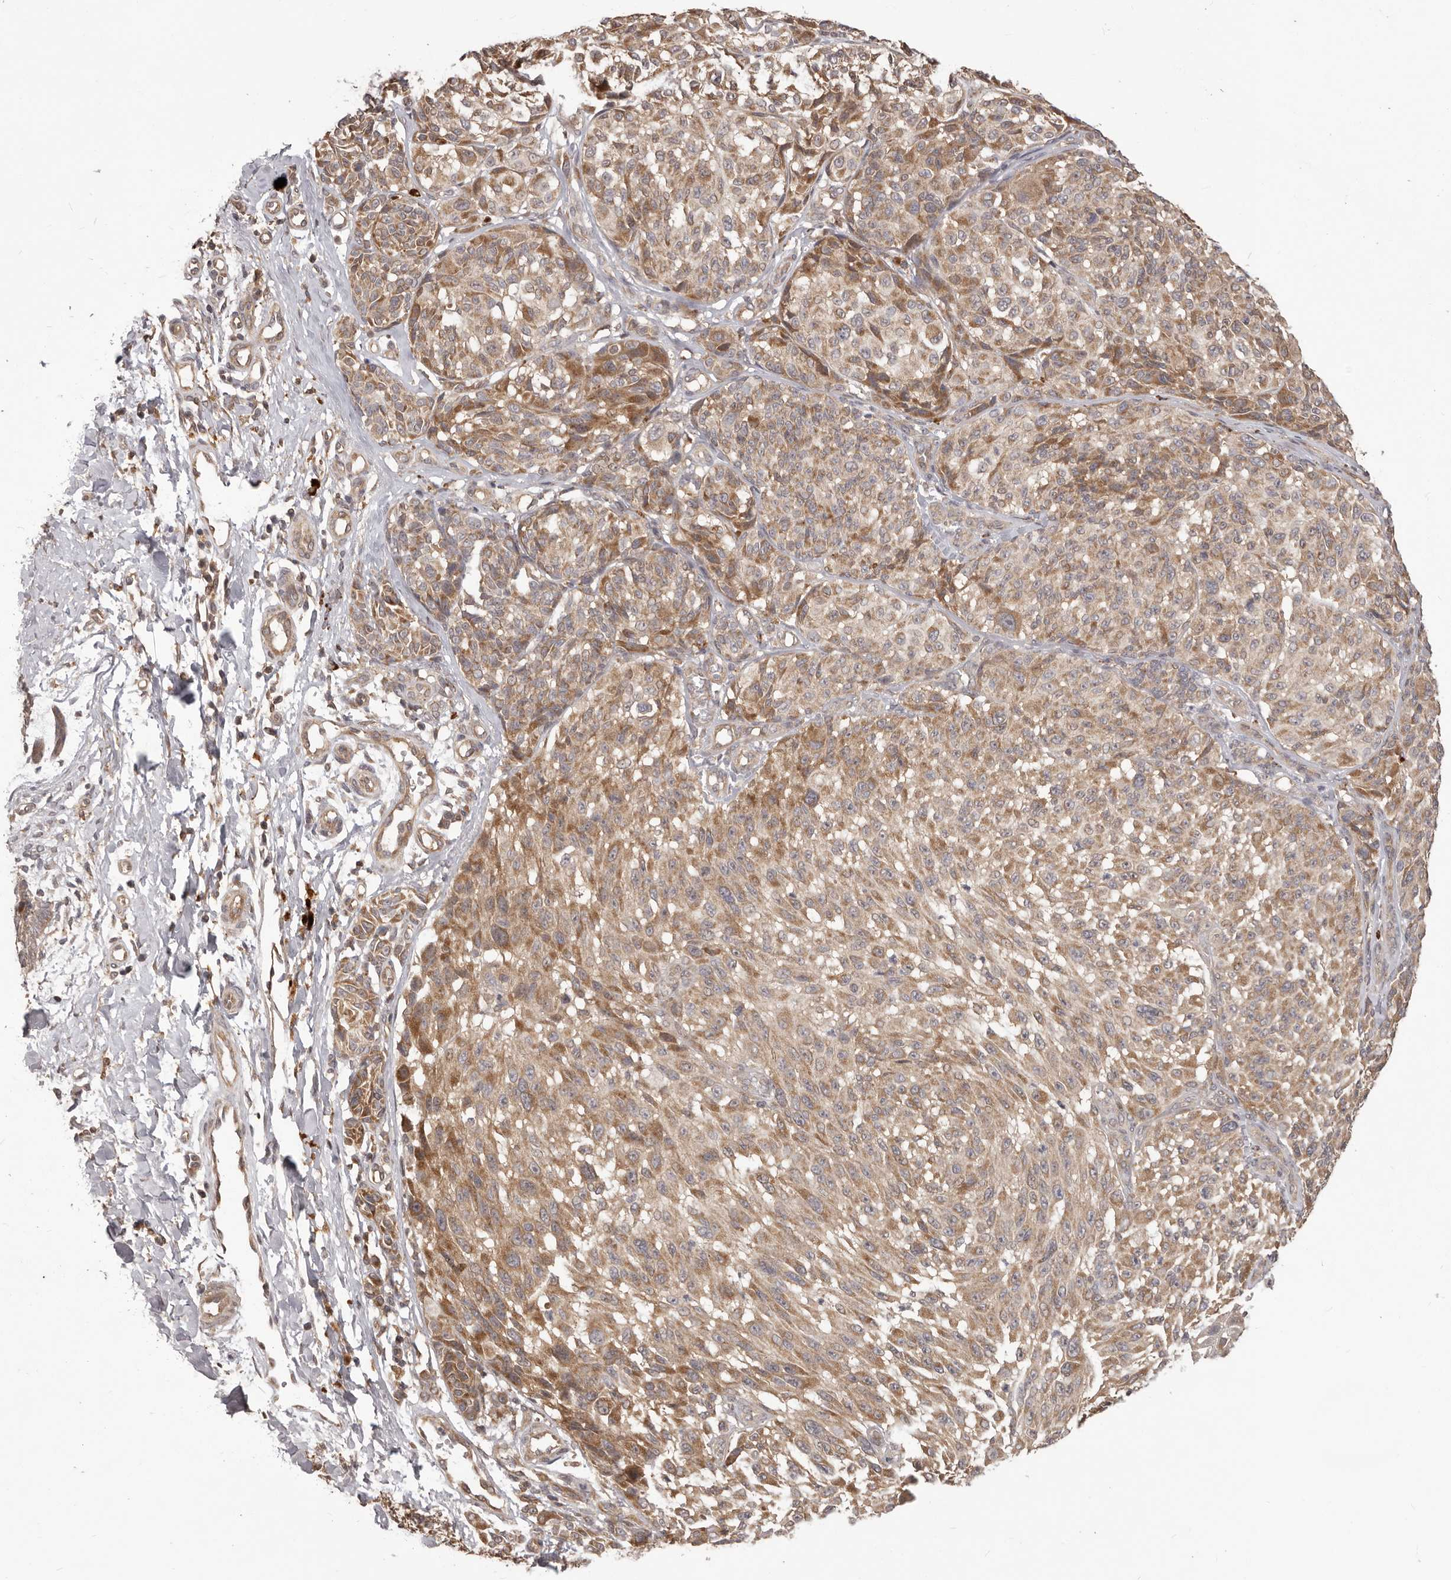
{"staining": {"intensity": "moderate", "quantity": ">75%", "location": "cytoplasmic/membranous"}, "tissue": "melanoma", "cell_type": "Tumor cells", "image_type": "cancer", "snomed": [{"axis": "morphology", "description": "Malignant melanoma, NOS"}, {"axis": "topography", "description": "Skin"}], "caption": "Moderate cytoplasmic/membranous expression is appreciated in approximately >75% of tumor cells in melanoma.", "gene": "MTO1", "patient": {"sex": "male", "age": 83}}